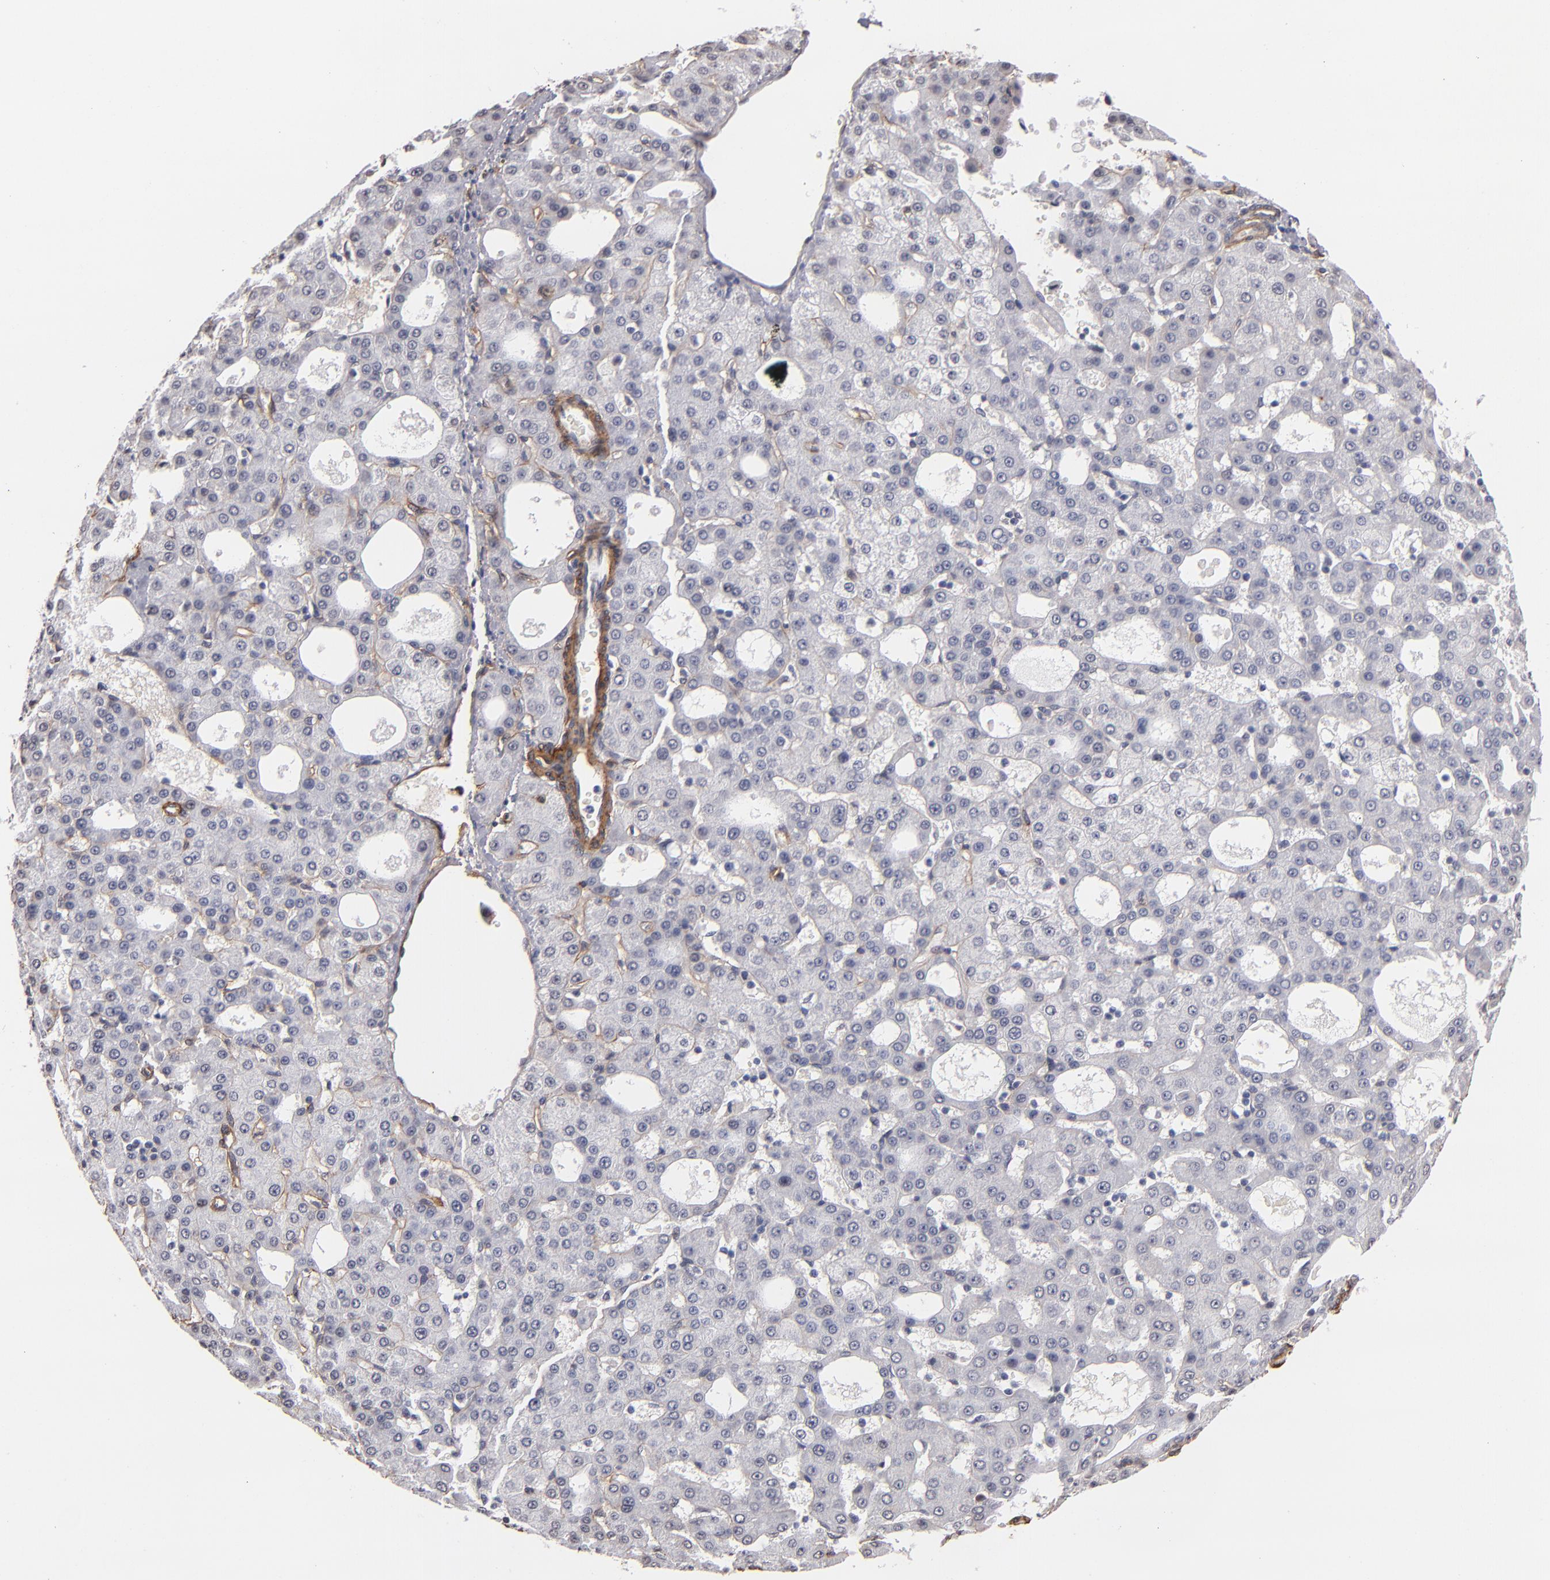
{"staining": {"intensity": "negative", "quantity": "none", "location": "none"}, "tissue": "liver cancer", "cell_type": "Tumor cells", "image_type": "cancer", "snomed": [{"axis": "morphology", "description": "Carcinoma, Hepatocellular, NOS"}, {"axis": "topography", "description": "Liver"}], "caption": "The histopathology image shows no staining of tumor cells in liver cancer.", "gene": "LAMC1", "patient": {"sex": "male", "age": 47}}